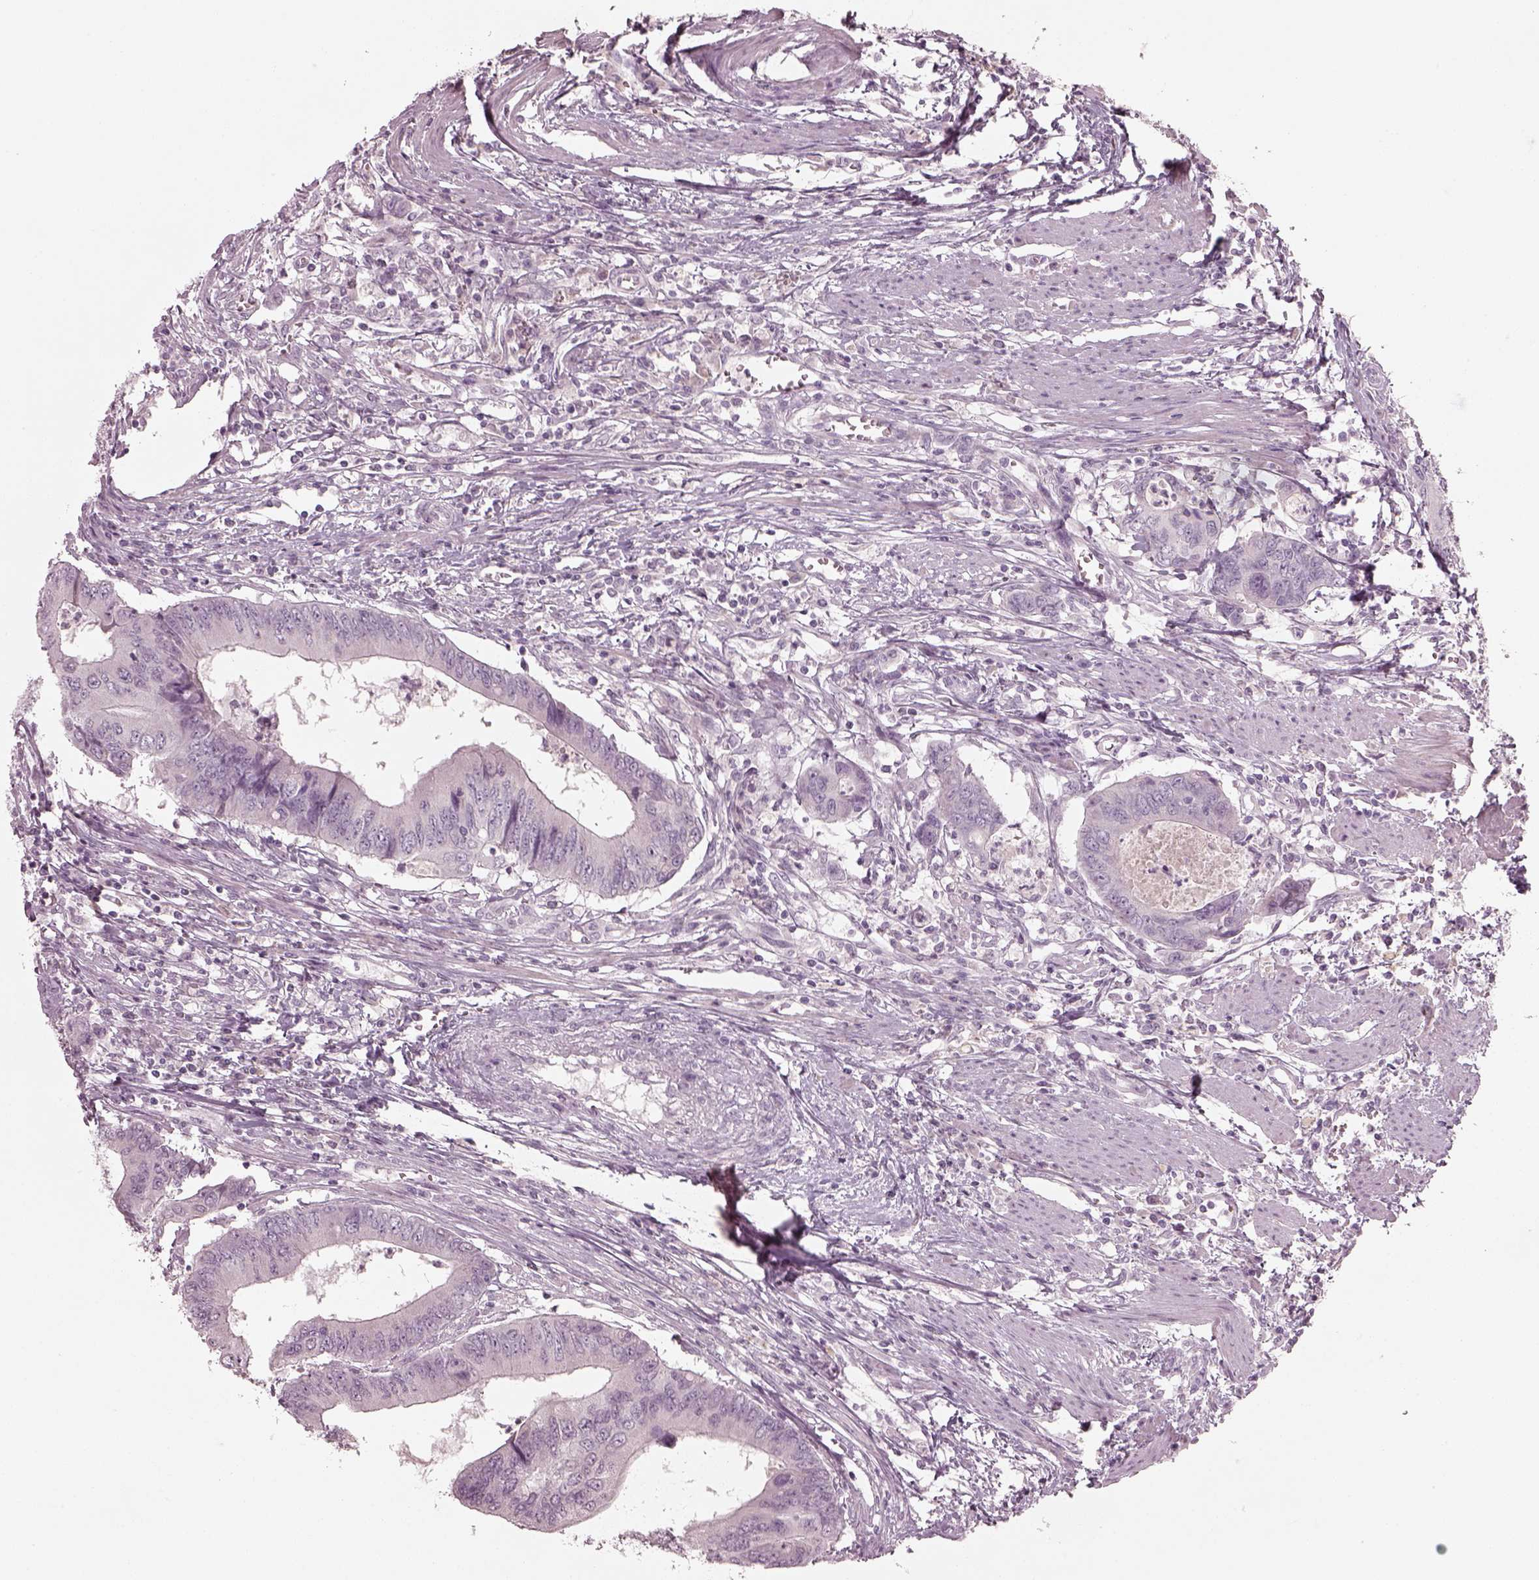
{"staining": {"intensity": "negative", "quantity": "none", "location": "none"}, "tissue": "colorectal cancer", "cell_type": "Tumor cells", "image_type": "cancer", "snomed": [{"axis": "morphology", "description": "Adenocarcinoma, NOS"}, {"axis": "topography", "description": "Colon"}], "caption": "There is no significant positivity in tumor cells of adenocarcinoma (colorectal).", "gene": "SPATA6L", "patient": {"sex": "male", "age": 53}}